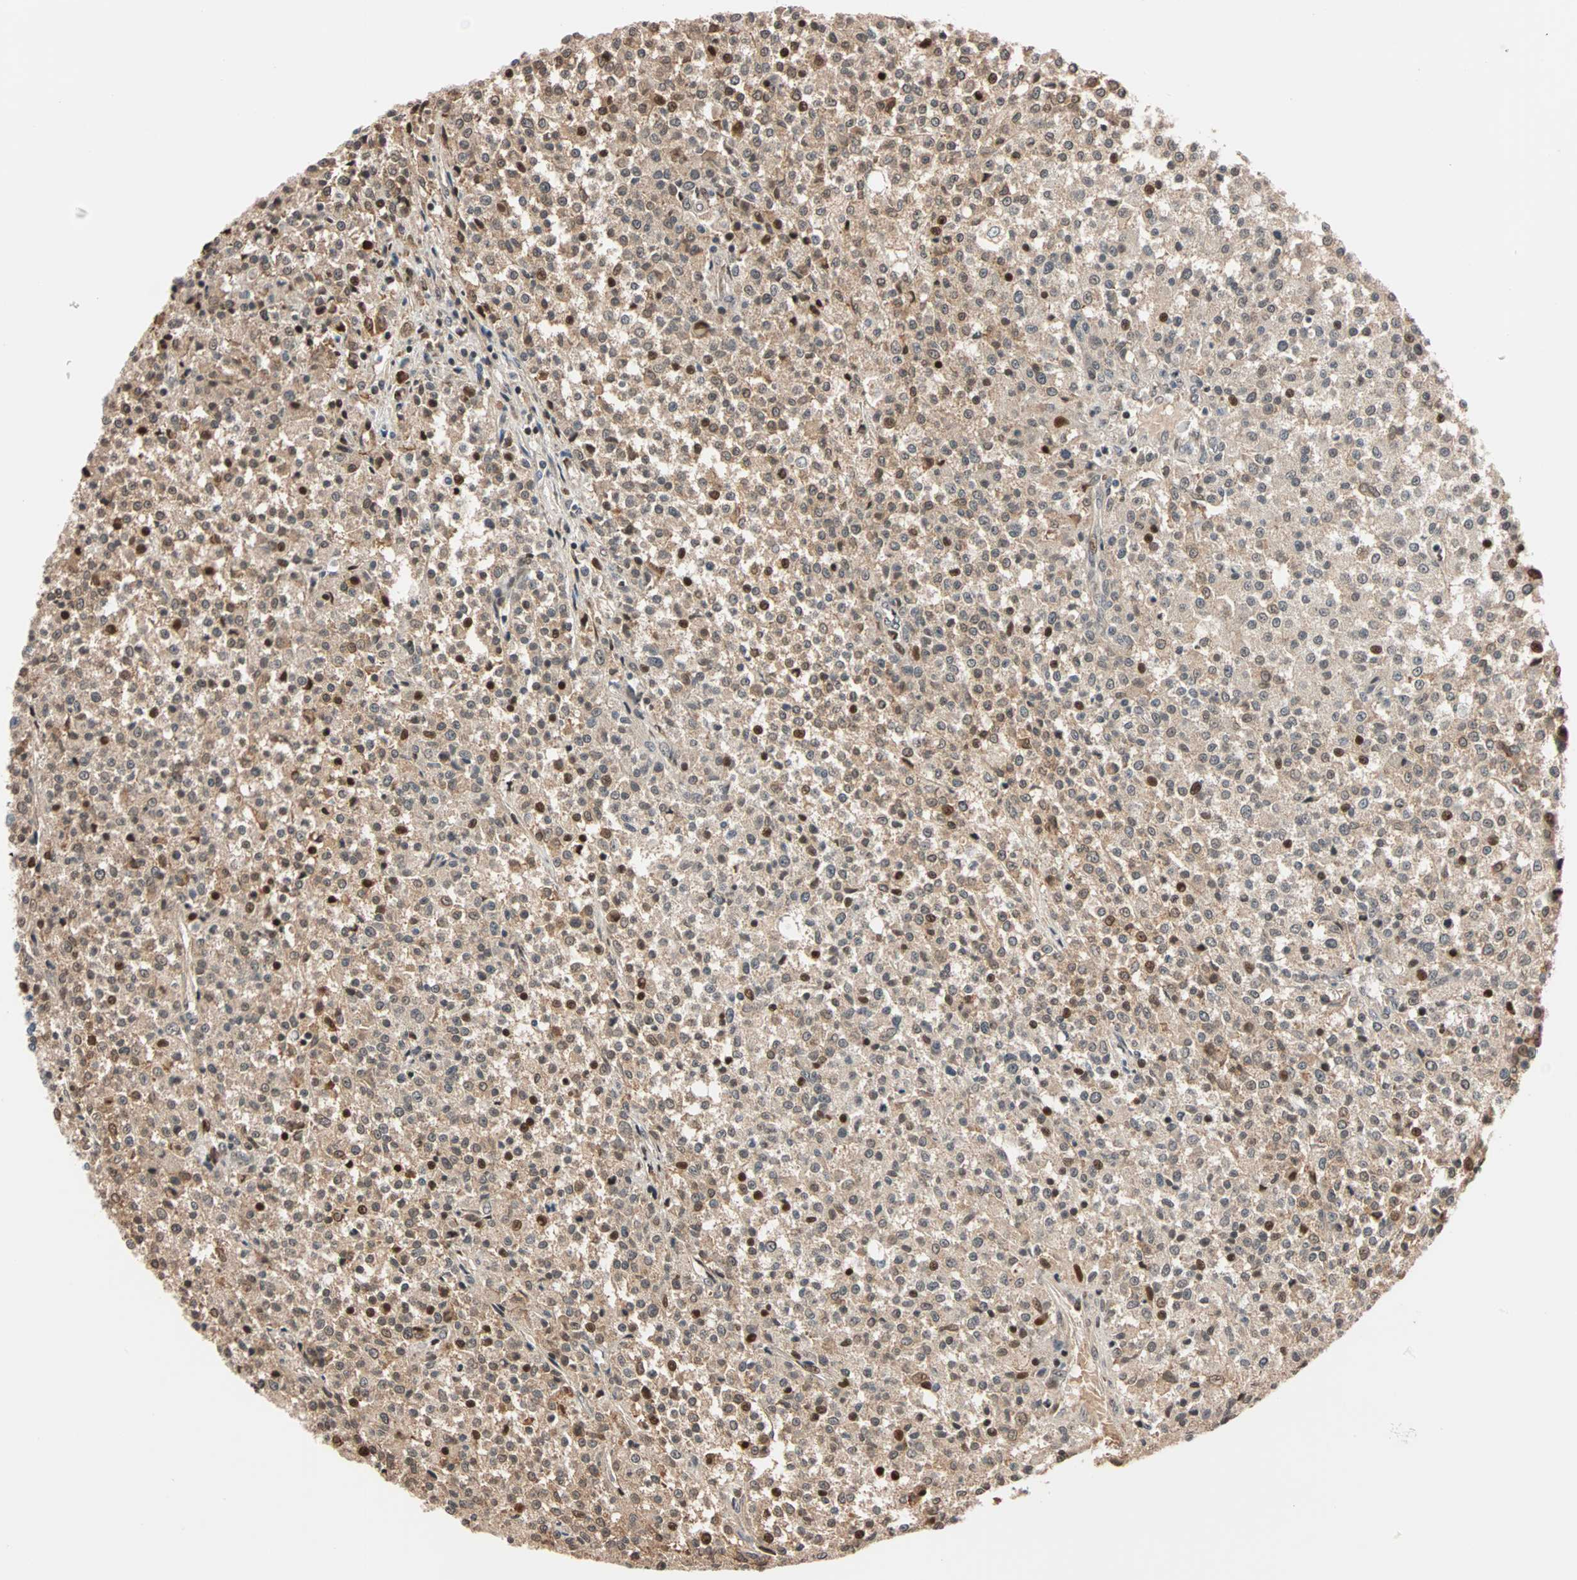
{"staining": {"intensity": "moderate", "quantity": ">75%", "location": "cytoplasmic/membranous,nuclear"}, "tissue": "testis cancer", "cell_type": "Tumor cells", "image_type": "cancer", "snomed": [{"axis": "morphology", "description": "Seminoma, NOS"}, {"axis": "topography", "description": "Testis"}], "caption": "High-power microscopy captured an immunohistochemistry (IHC) photomicrograph of testis cancer, revealing moderate cytoplasmic/membranous and nuclear expression in about >75% of tumor cells.", "gene": "HECW1", "patient": {"sex": "male", "age": 59}}